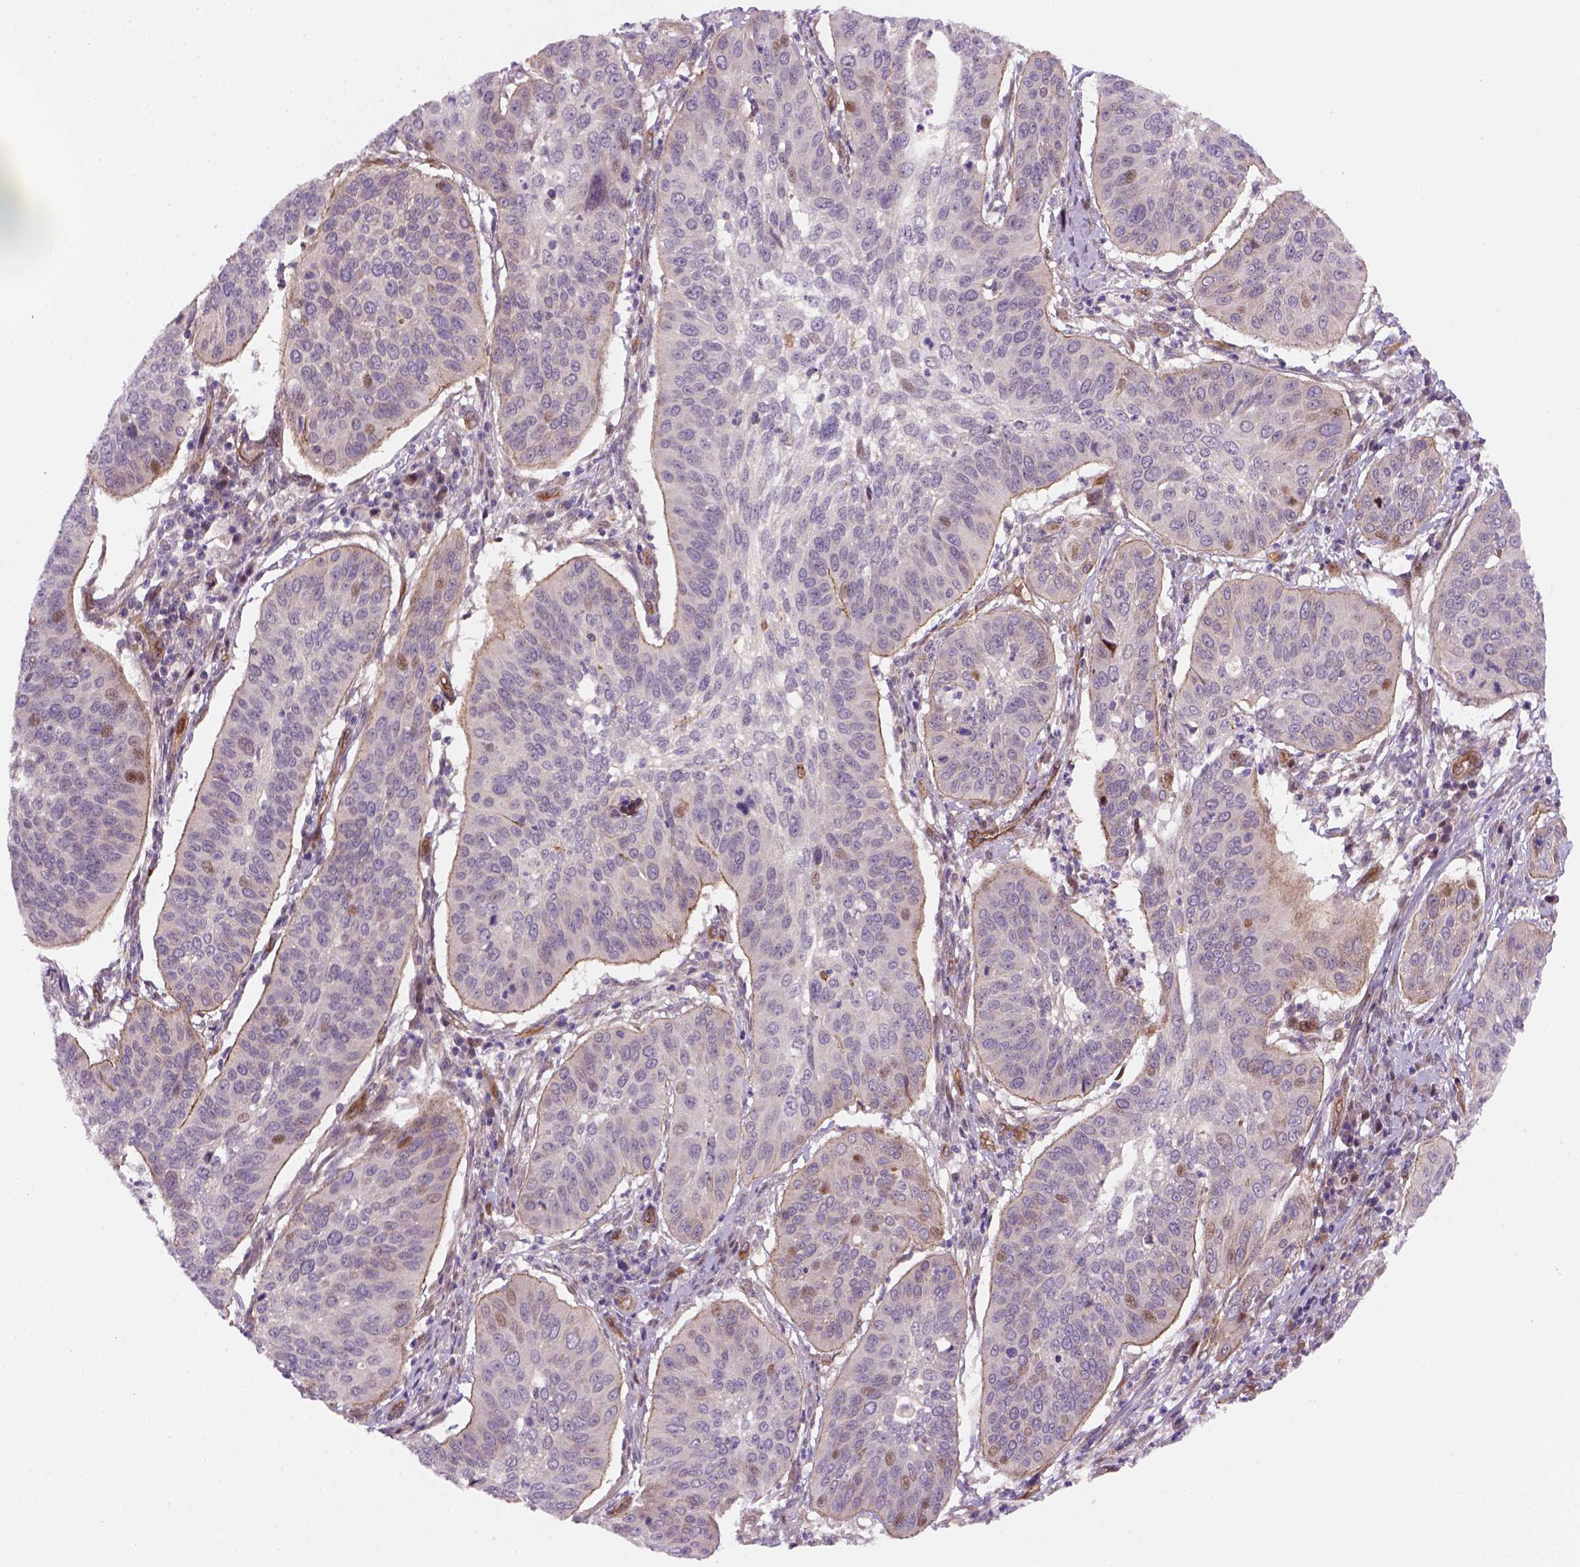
{"staining": {"intensity": "moderate", "quantity": "<25%", "location": "nuclear"}, "tissue": "cervical cancer", "cell_type": "Tumor cells", "image_type": "cancer", "snomed": [{"axis": "morphology", "description": "Normal tissue, NOS"}, {"axis": "morphology", "description": "Squamous cell carcinoma, NOS"}, {"axis": "topography", "description": "Cervix"}], "caption": "Immunohistochemical staining of human cervical squamous cell carcinoma demonstrates low levels of moderate nuclear protein staining in approximately <25% of tumor cells.", "gene": "VSTM5", "patient": {"sex": "female", "age": 39}}